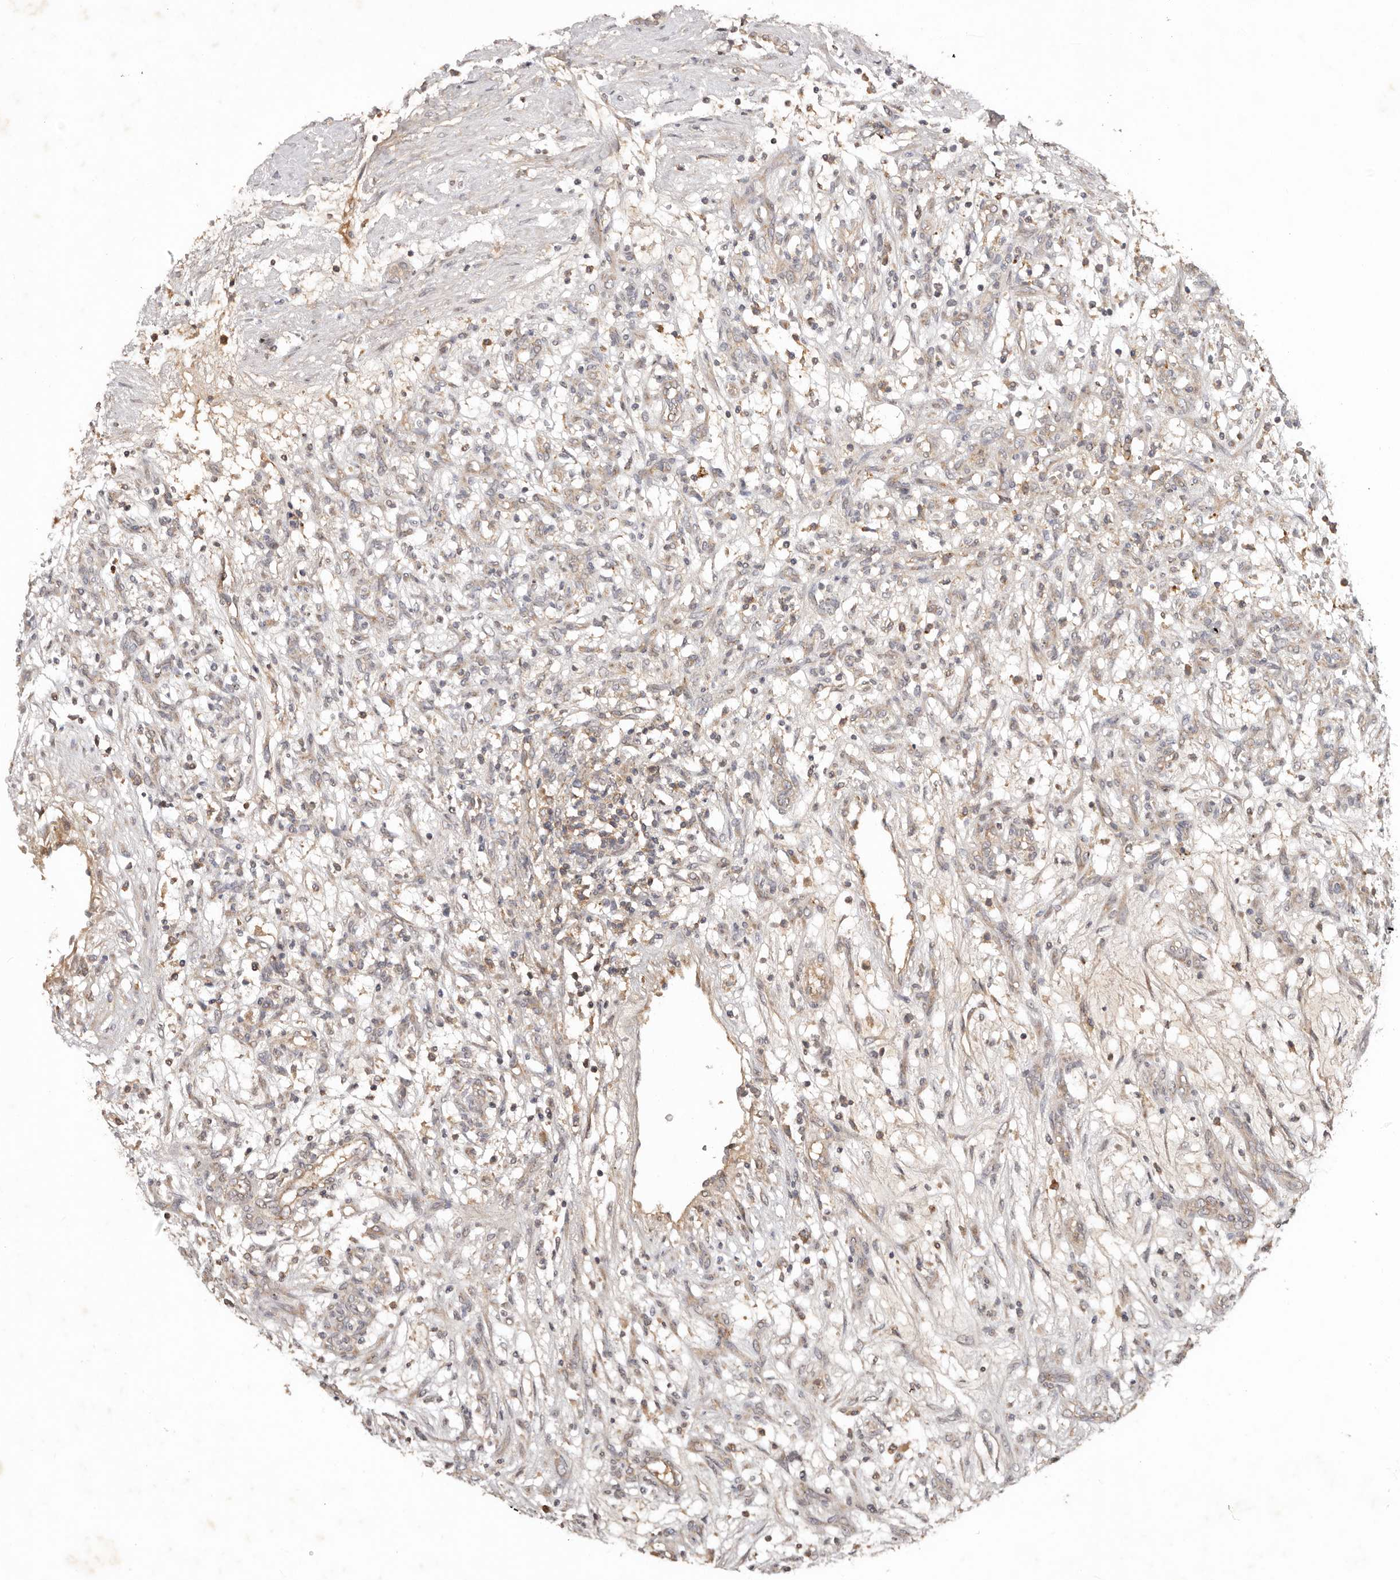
{"staining": {"intensity": "negative", "quantity": "none", "location": "none"}, "tissue": "renal cancer", "cell_type": "Tumor cells", "image_type": "cancer", "snomed": [{"axis": "morphology", "description": "Adenocarcinoma, NOS"}, {"axis": "topography", "description": "Kidney"}], "caption": "Immunohistochemistry of human renal cancer (adenocarcinoma) shows no positivity in tumor cells.", "gene": "PKIB", "patient": {"sex": "female", "age": 57}}